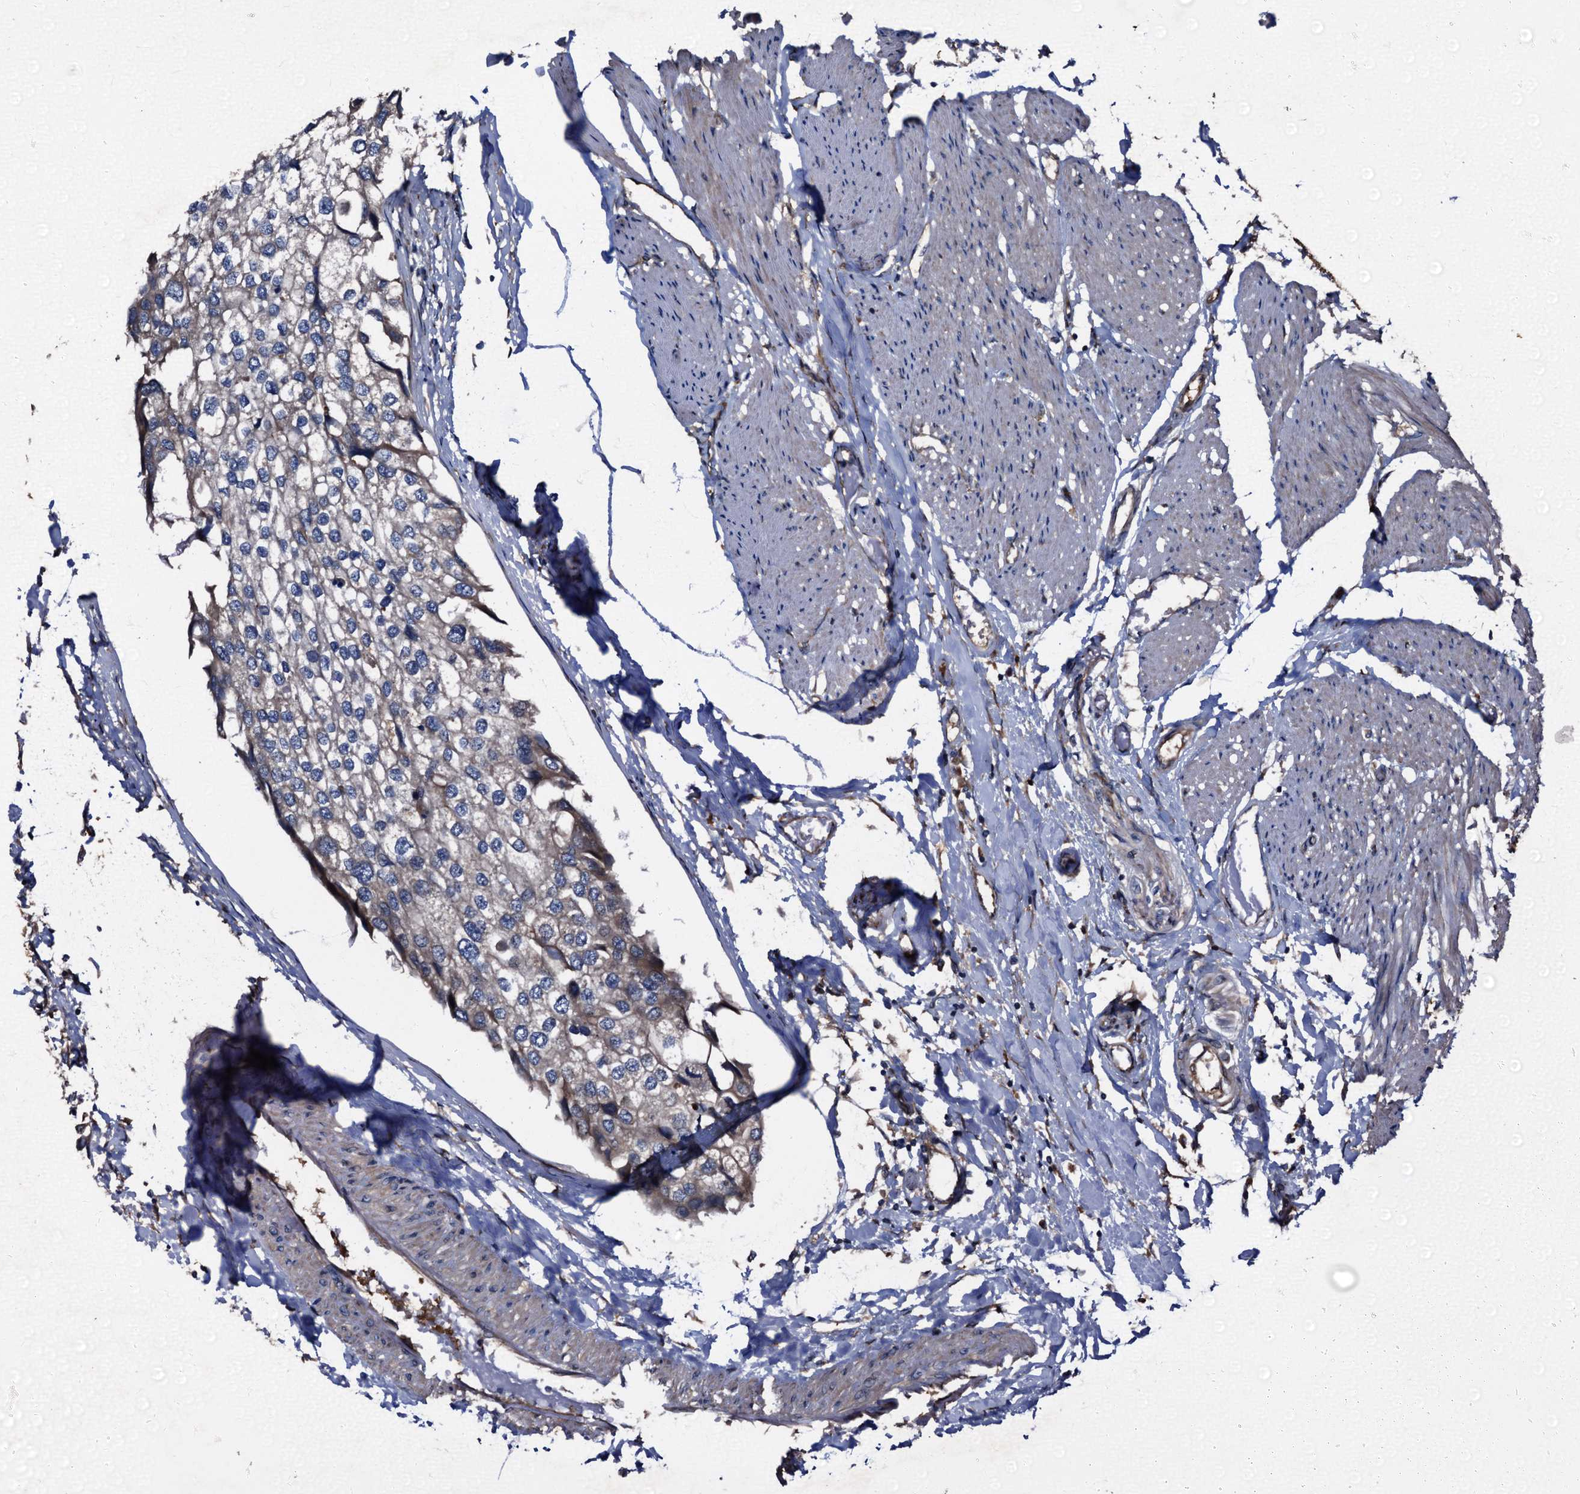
{"staining": {"intensity": "moderate", "quantity": "<25%", "location": "cytoplasmic/membranous"}, "tissue": "urothelial cancer", "cell_type": "Tumor cells", "image_type": "cancer", "snomed": [{"axis": "morphology", "description": "Urothelial carcinoma, High grade"}, {"axis": "topography", "description": "Urinary bladder"}], "caption": "Tumor cells demonstrate moderate cytoplasmic/membranous positivity in about <25% of cells in urothelial cancer. The staining was performed using DAB (3,3'-diaminobenzidine) to visualize the protein expression in brown, while the nuclei were stained in blue with hematoxylin (Magnification: 20x).", "gene": "PEX5", "patient": {"sex": "male", "age": 64}}